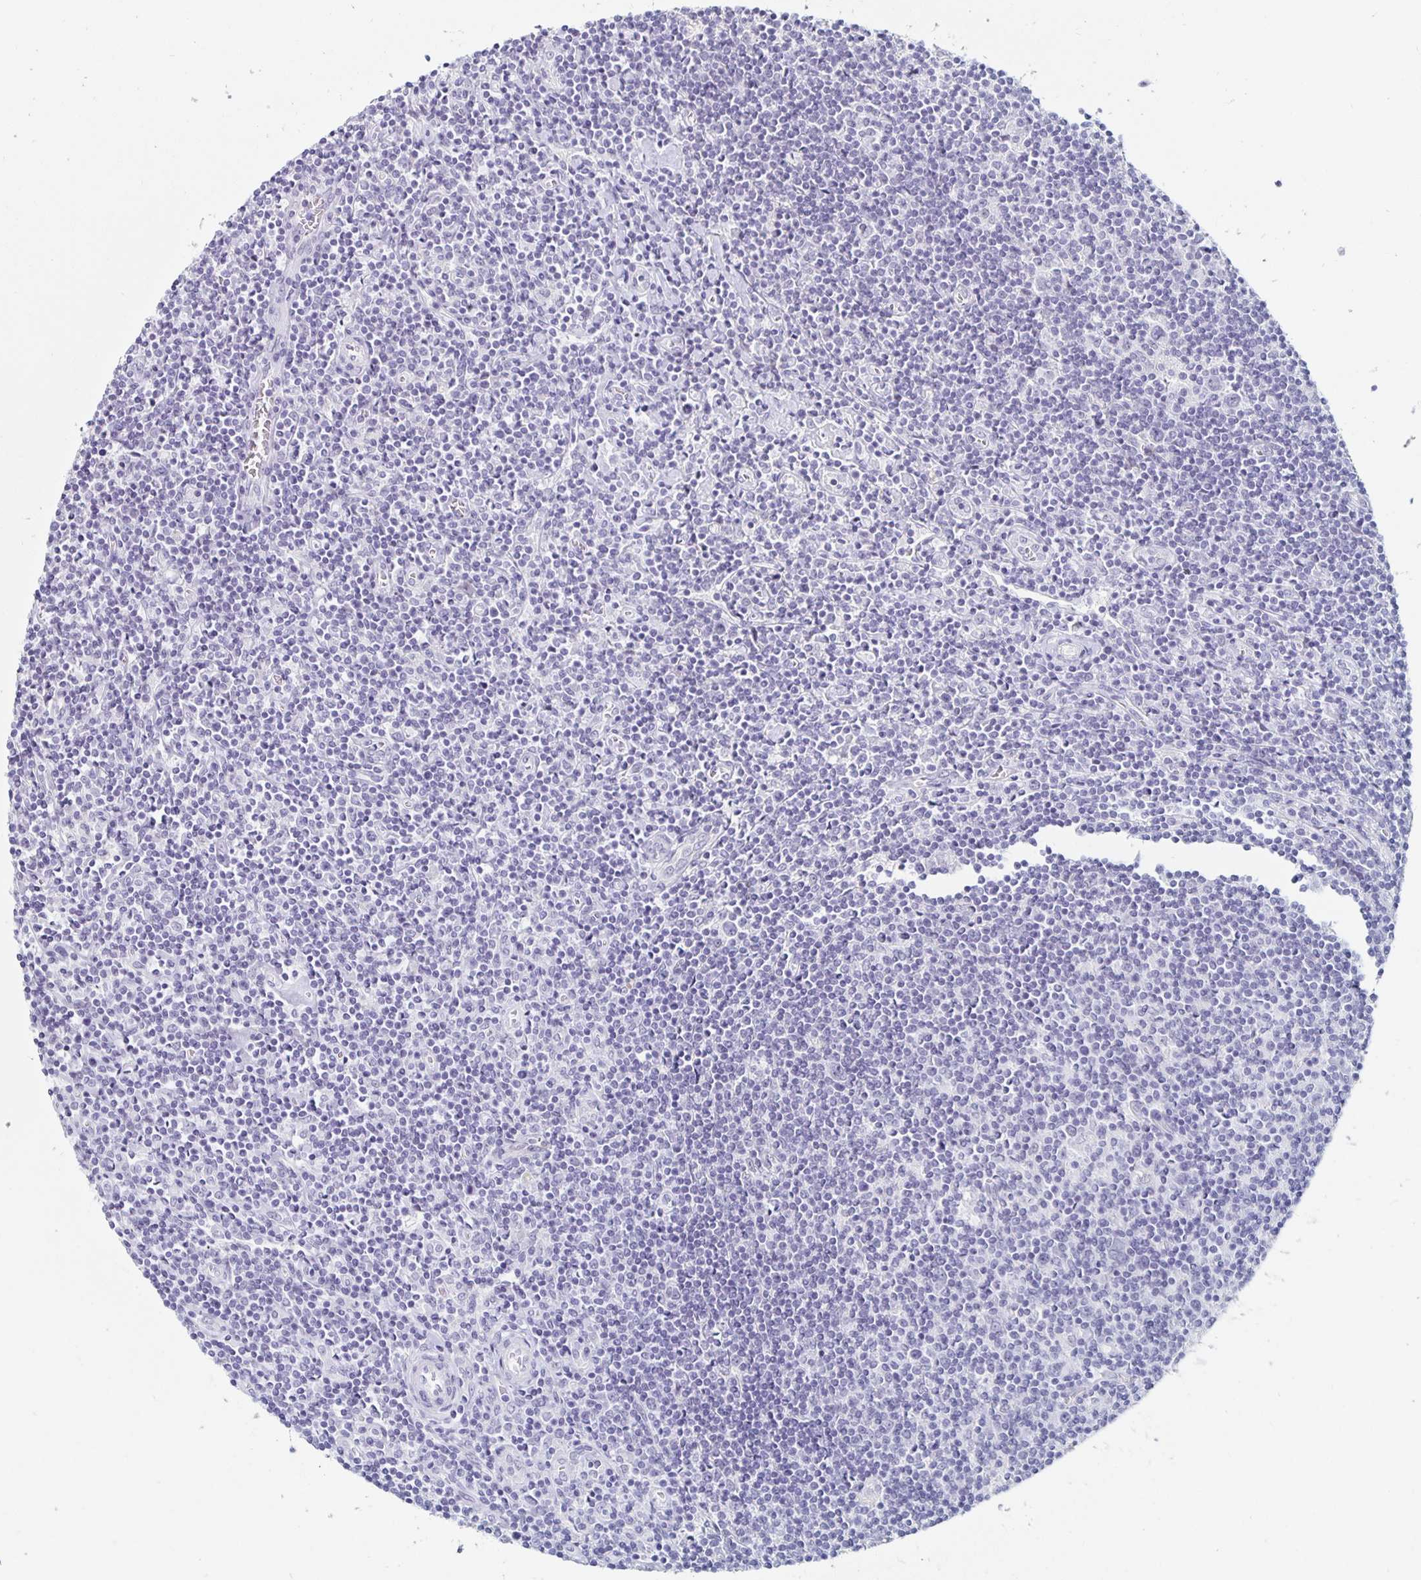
{"staining": {"intensity": "negative", "quantity": "none", "location": "none"}, "tissue": "lymphoma", "cell_type": "Tumor cells", "image_type": "cancer", "snomed": [{"axis": "morphology", "description": "Hodgkin's disease, NOS"}, {"axis": "topography", "description": "Lymph node"}], "caption": "This is an immunohistochemistry histopathology image of lymphoma. There is no expression in tumor cells.", "gene": "KCNQ2", "patient": {"sex": "male", "age": 40}}